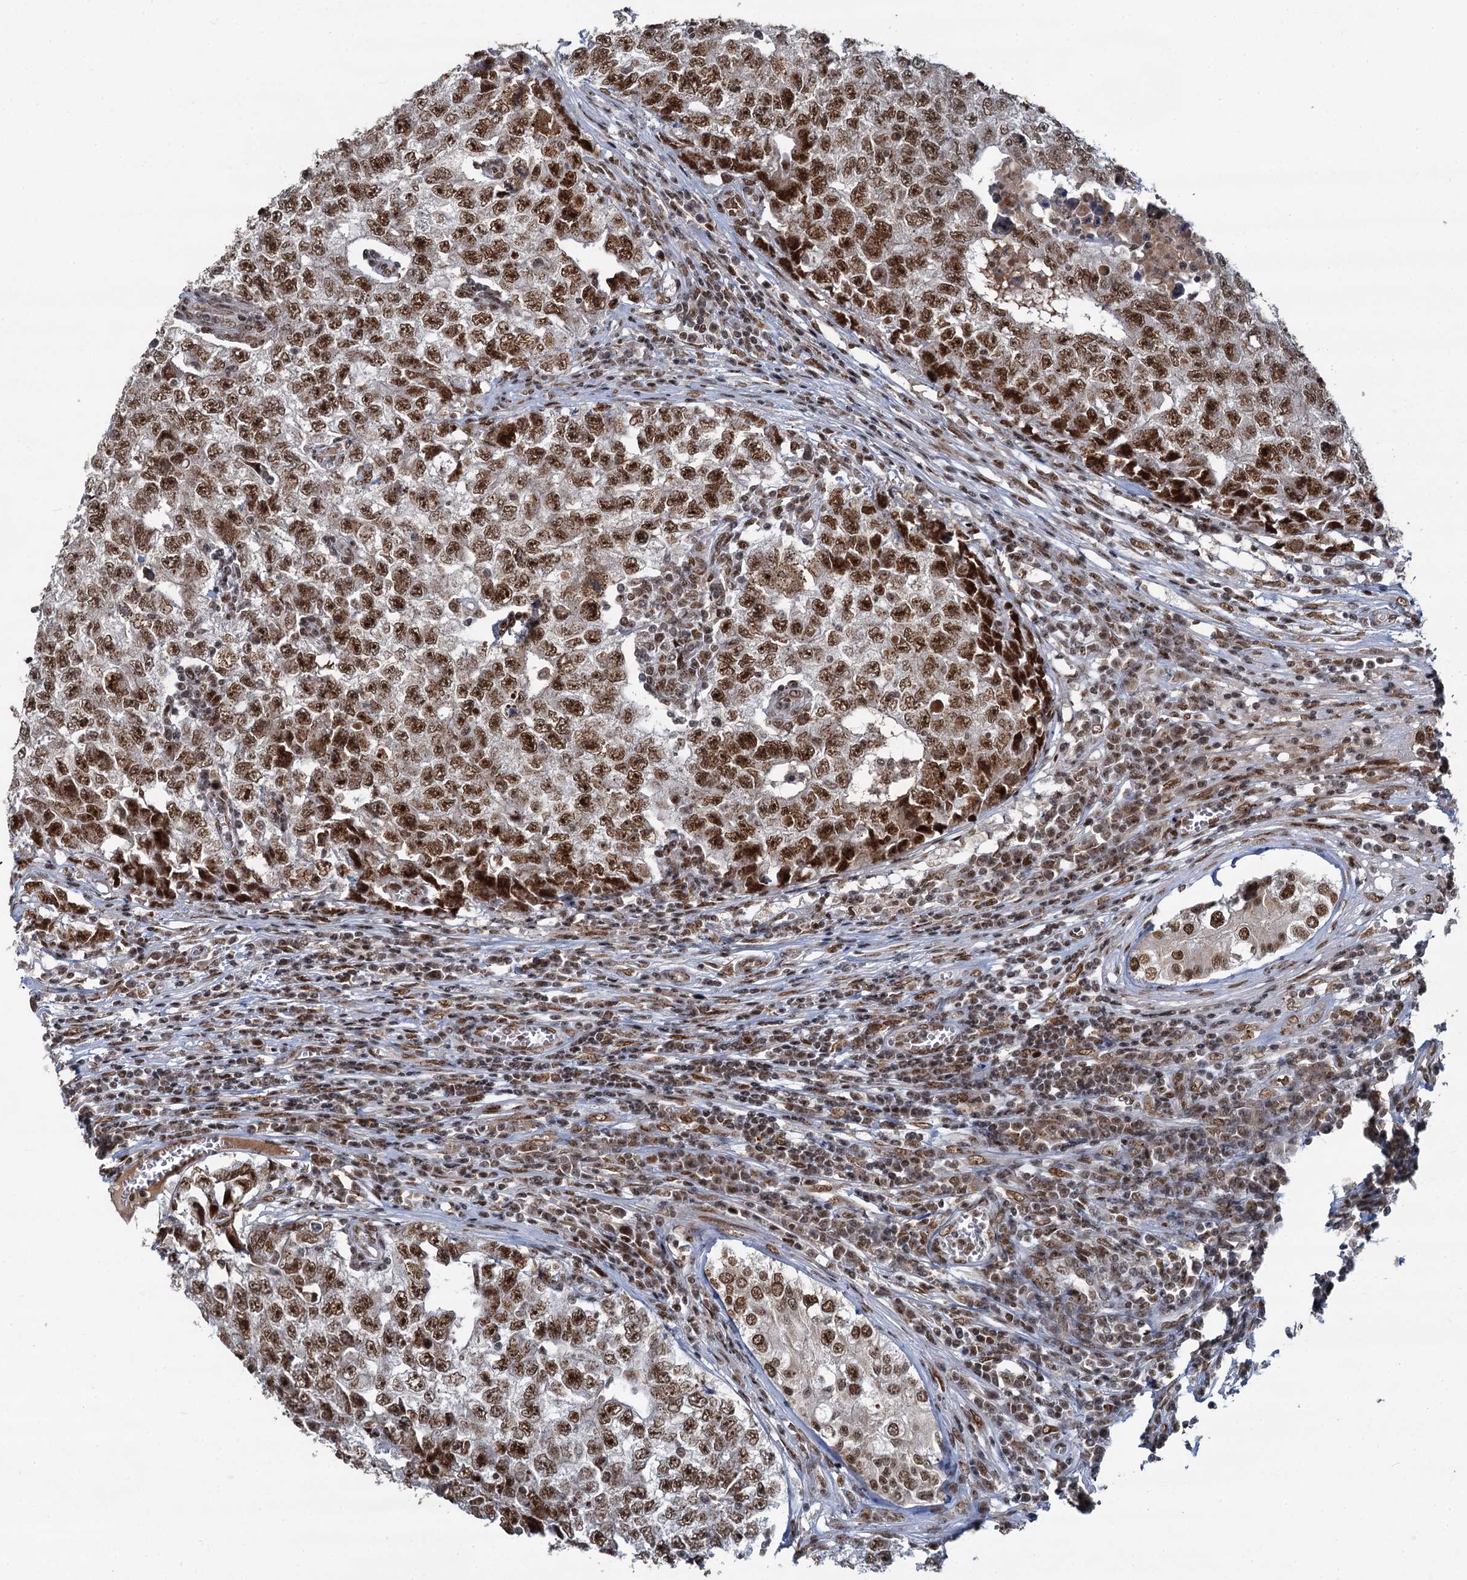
{"staining": {"intensity": "moderate", "quantity": ">75%", "location": "nuclear"}, "tissue": "testis cancer", "cell_type": "Tumor cells", "image_type": "cancer", "snomed": [{"axis": "morphology", "description": "Carcinoma, Embryonal, NOS"}, {"axis": "topography", "description": "Testis"}], "caption": "Protein expression analysis of human embryonal carcinoma (testis) reveals moderate nuclear staining in approximately >75% of tumor cells.", "gene": "PPHLN1", "patient": {"sex": "male", "age": 17}}